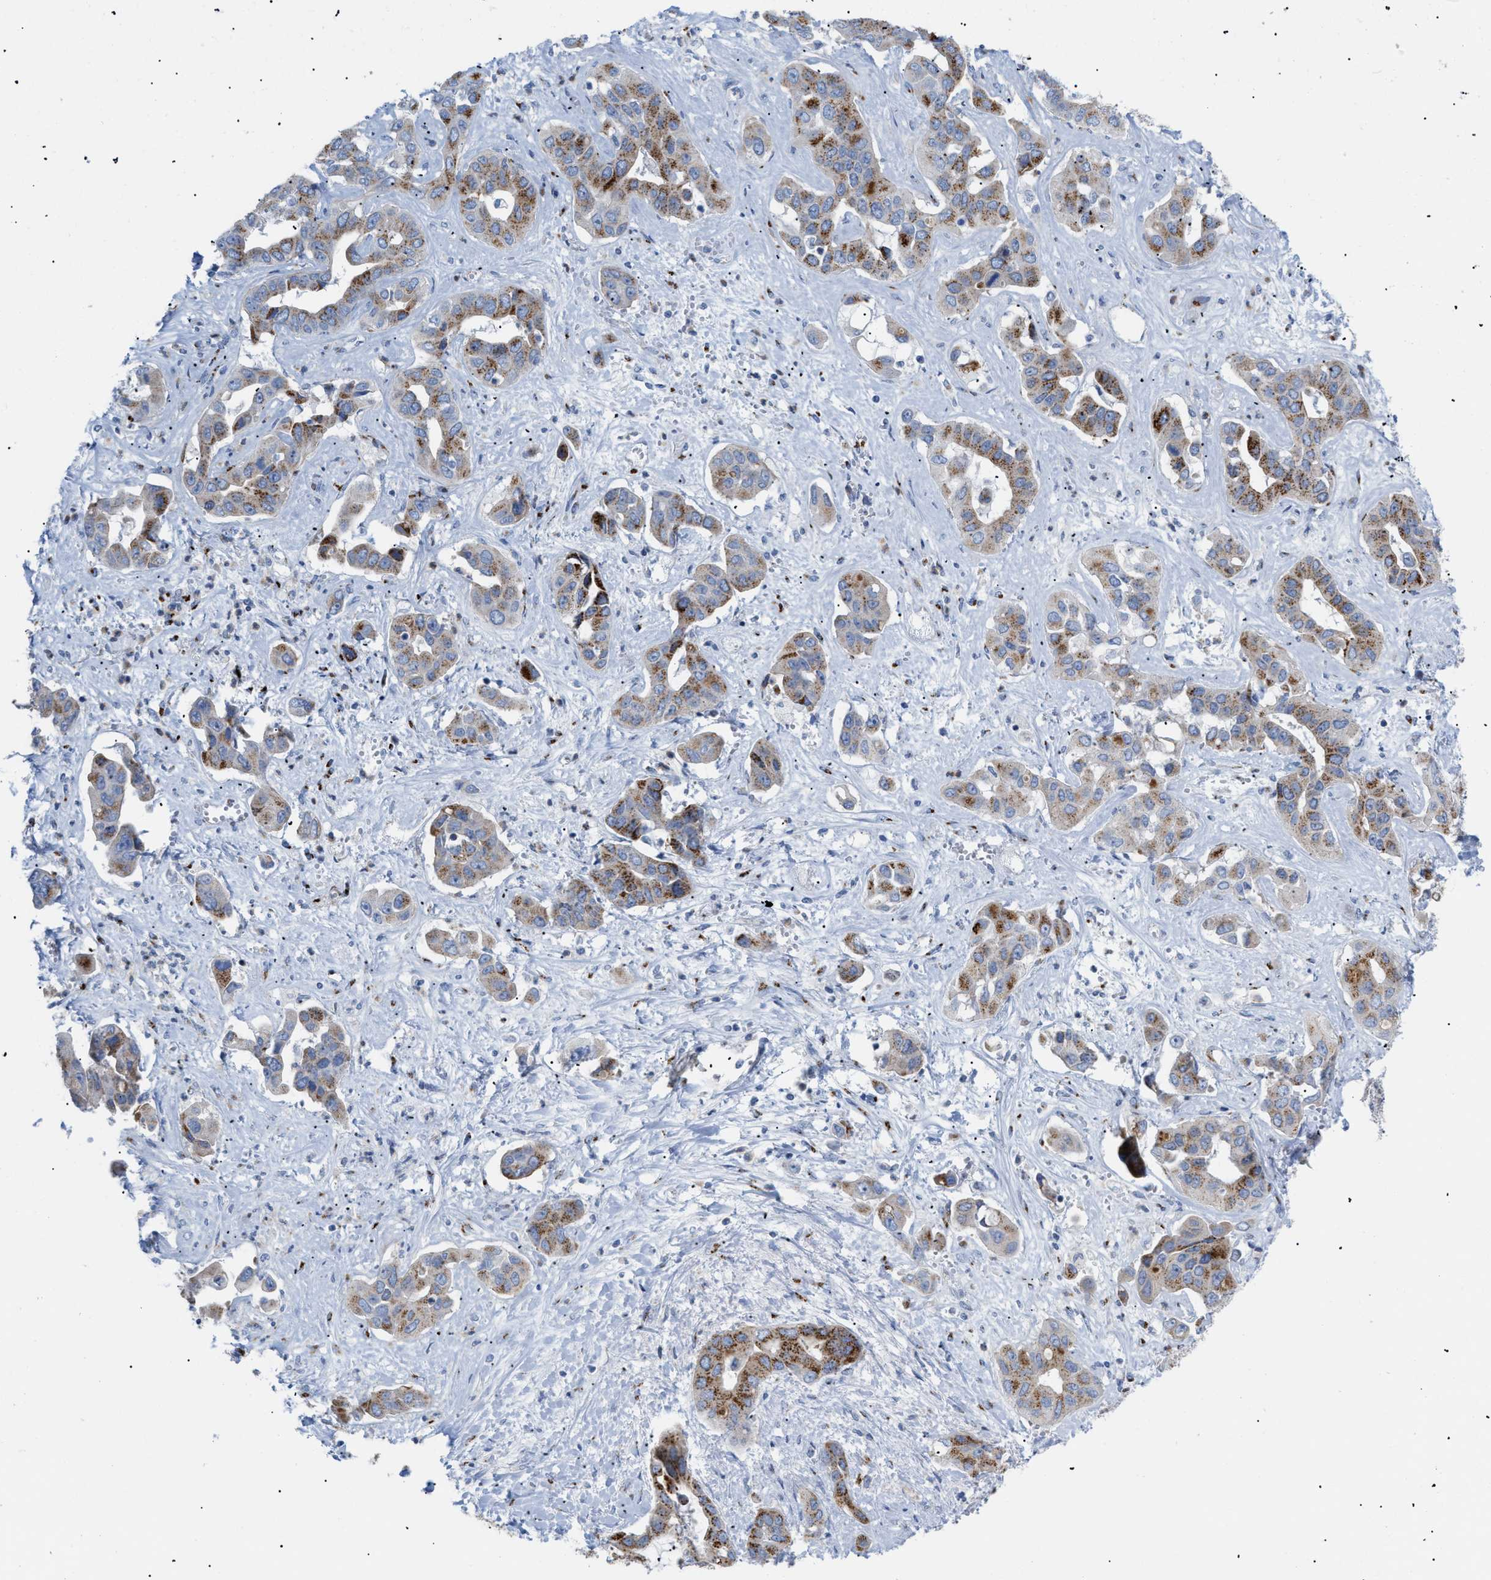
{"staining": {"intensity": "moderate", "quantity": ">75%", "location": "cytoplasmic/membranous"}, "tissue": "liver cancer", "cell_type": "Tumor cells", "image_type": "cancer", "snomed": [{"axis": "morphology", "description": "Cholangiocarcinoma"}, {"axis": "topography", "description": "Liver"}], "caption": "The immunohistochemical stain shows moderate cytoplasmic/membranous staining in tumor cells of liver cancer tissue. (Stains: DAB (3,3'-diaminobenzidine) in brown, nuclei in blue, Microscopy: brightfield microscopy at high magnification).", "gene": "TMEM17", "patient": {"sex": "female", "age": 52}}